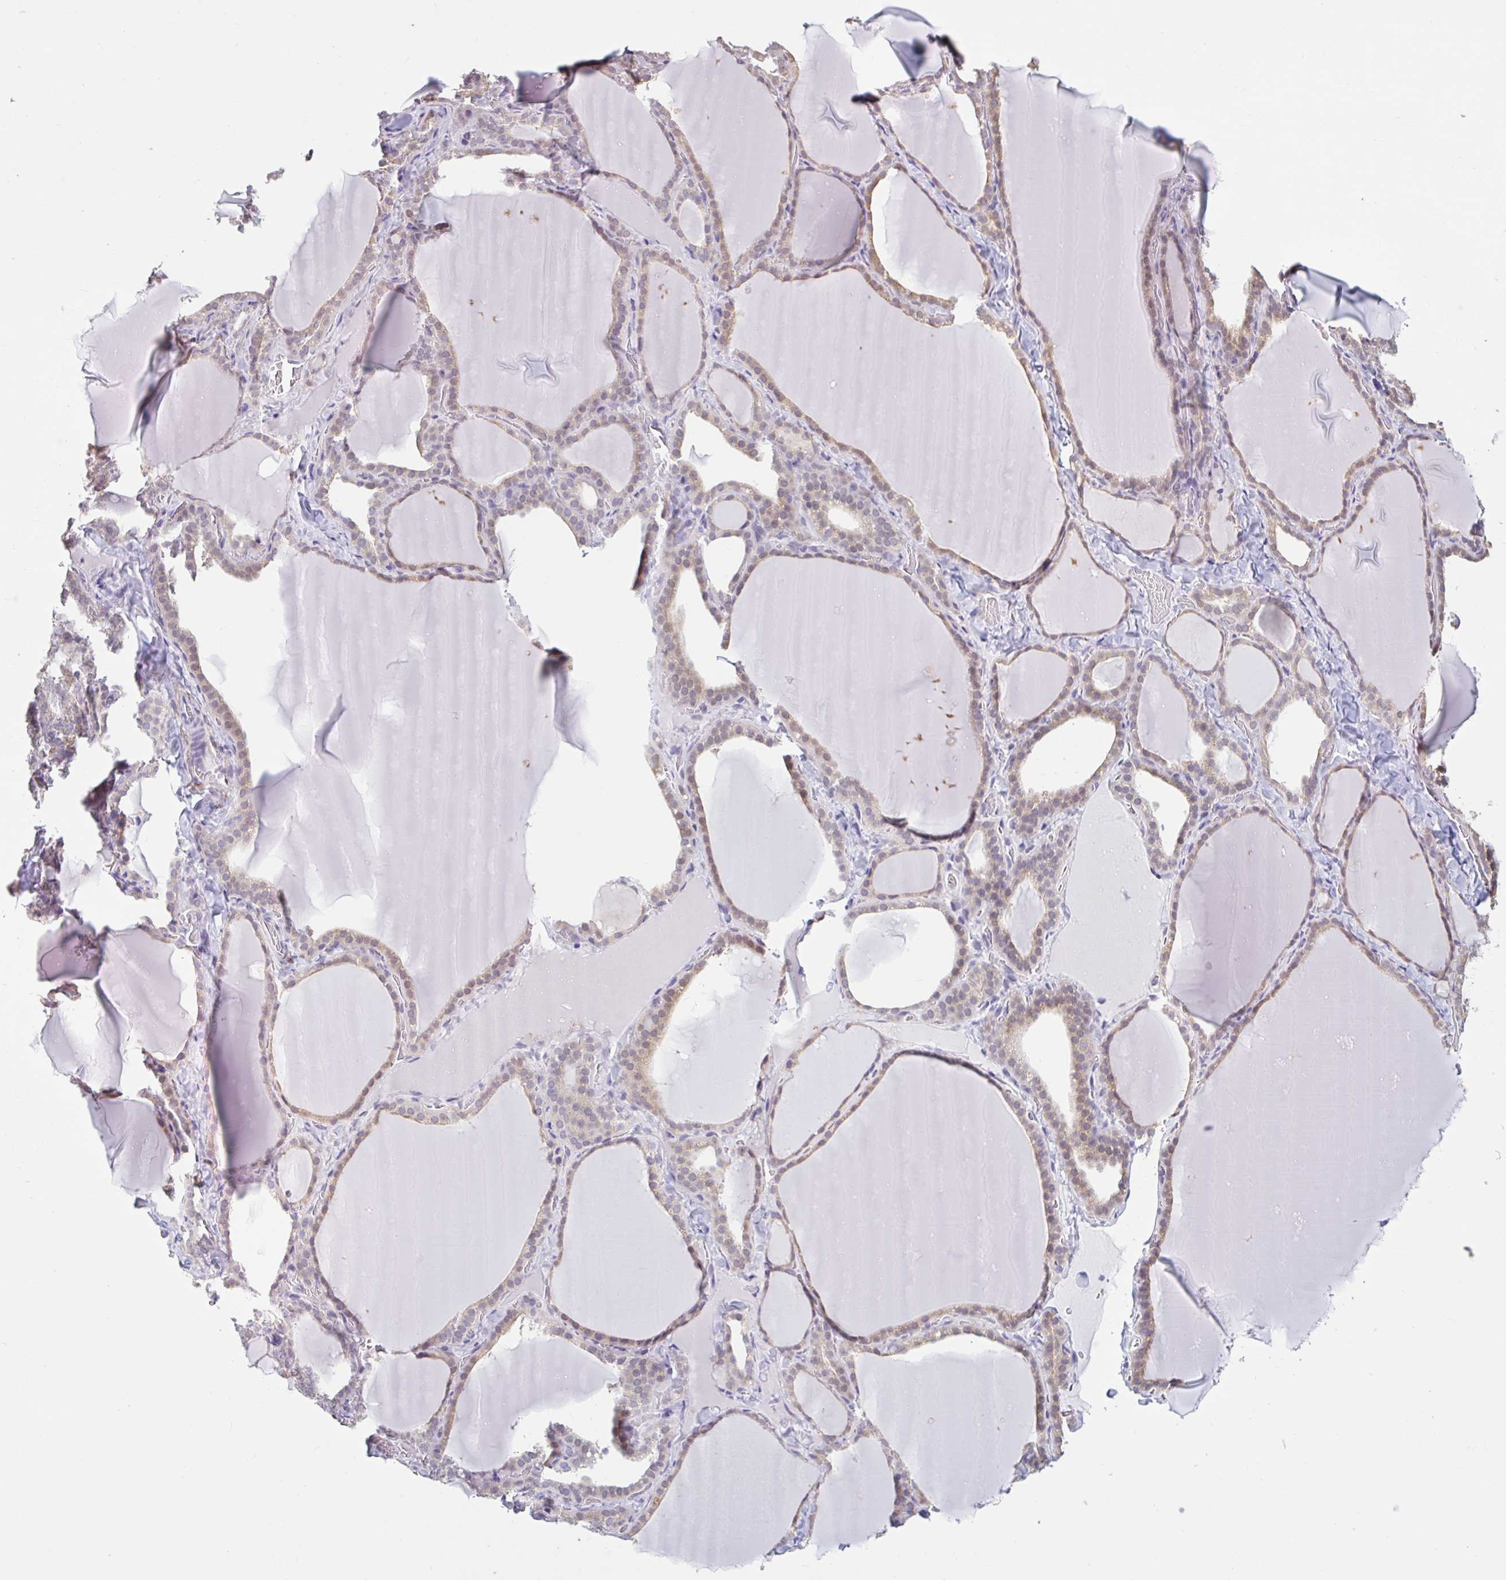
{"staining": {"intensity": "weak", "quantity": "25%-75%", "location": "cytoplasmic/membranous"}, "tissue": "thyroid gland", "cell_type": "Glandular cells", "image_type": "normal", "snomed": [{"axis": "morphology", "description": "Normal tissue, NOS"}, {"axis": "topography", "description": "Thyroid gland"}], "caption": "The photomicrograph reveals a brown stain indicating the presence of a protein in the cytoplasmic/membranous of glandular cells in thyroid gland. Using DAB (3,3'-diaminobenzidine) (brown) and hematoxylin (blue) stains, captured at high magnification using brightfield microscopy.", "gene": "CDH19", "patient": {"sex": "female", "age": 22}}